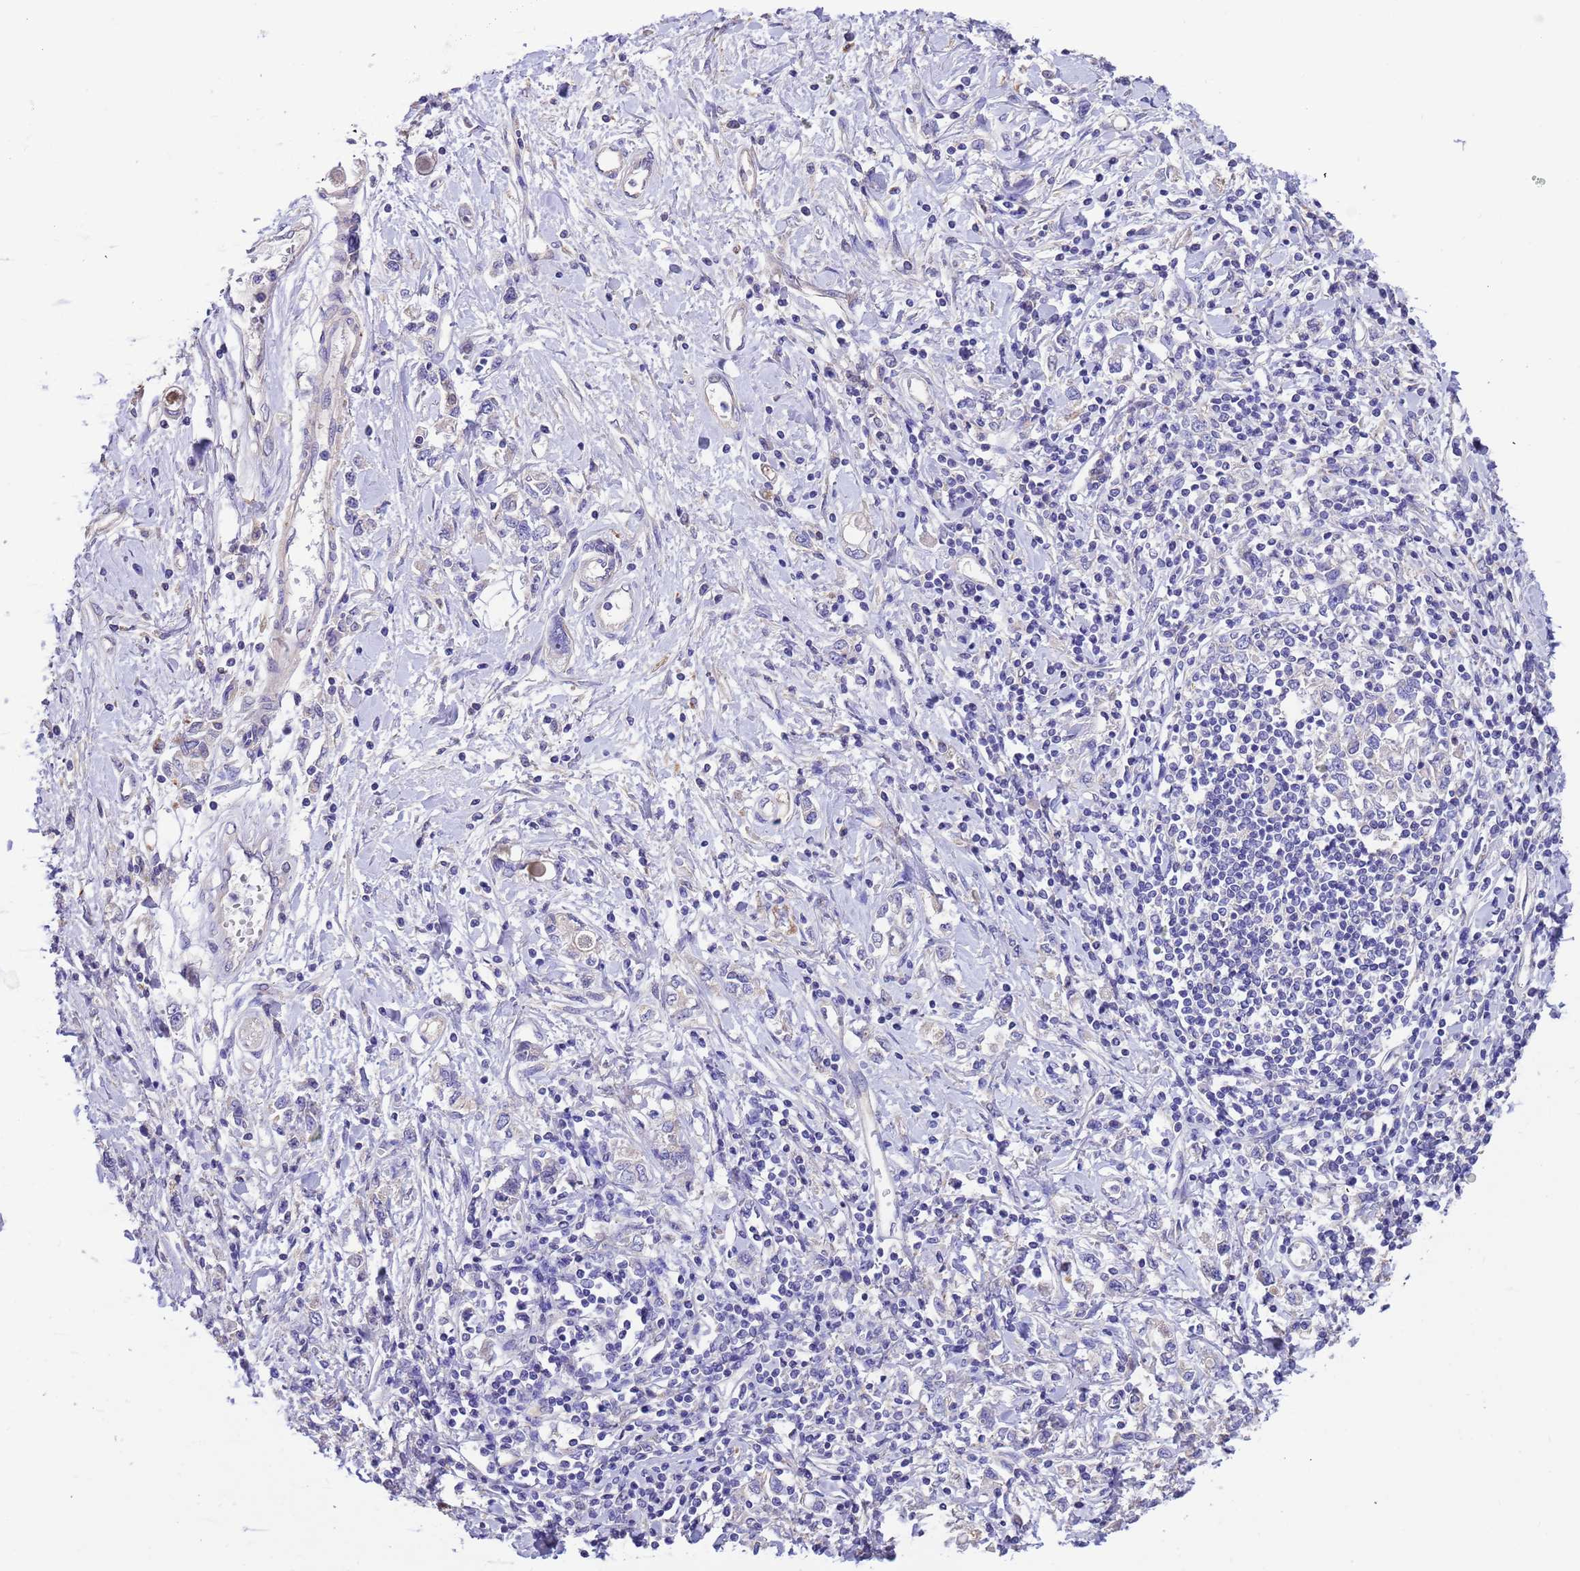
{"staining": {"intensity": "negative", "quantity": "none", "location": "none"}, "tissue": "stomach cancer", "cell_type": "Tumor cells", "image_type": "cancer", "snomed": [{"axis": "morphology", "description": "Adenocarcinoma, NOS"}, {"axis": "topography", "description": "Stomach"}], "caption": "Micrograph shows no protein positivity in tumor cells of stomach adenocarcinoma tissue.", "gene": "SRL", "patient": {"sex": "female", "age": 76}}